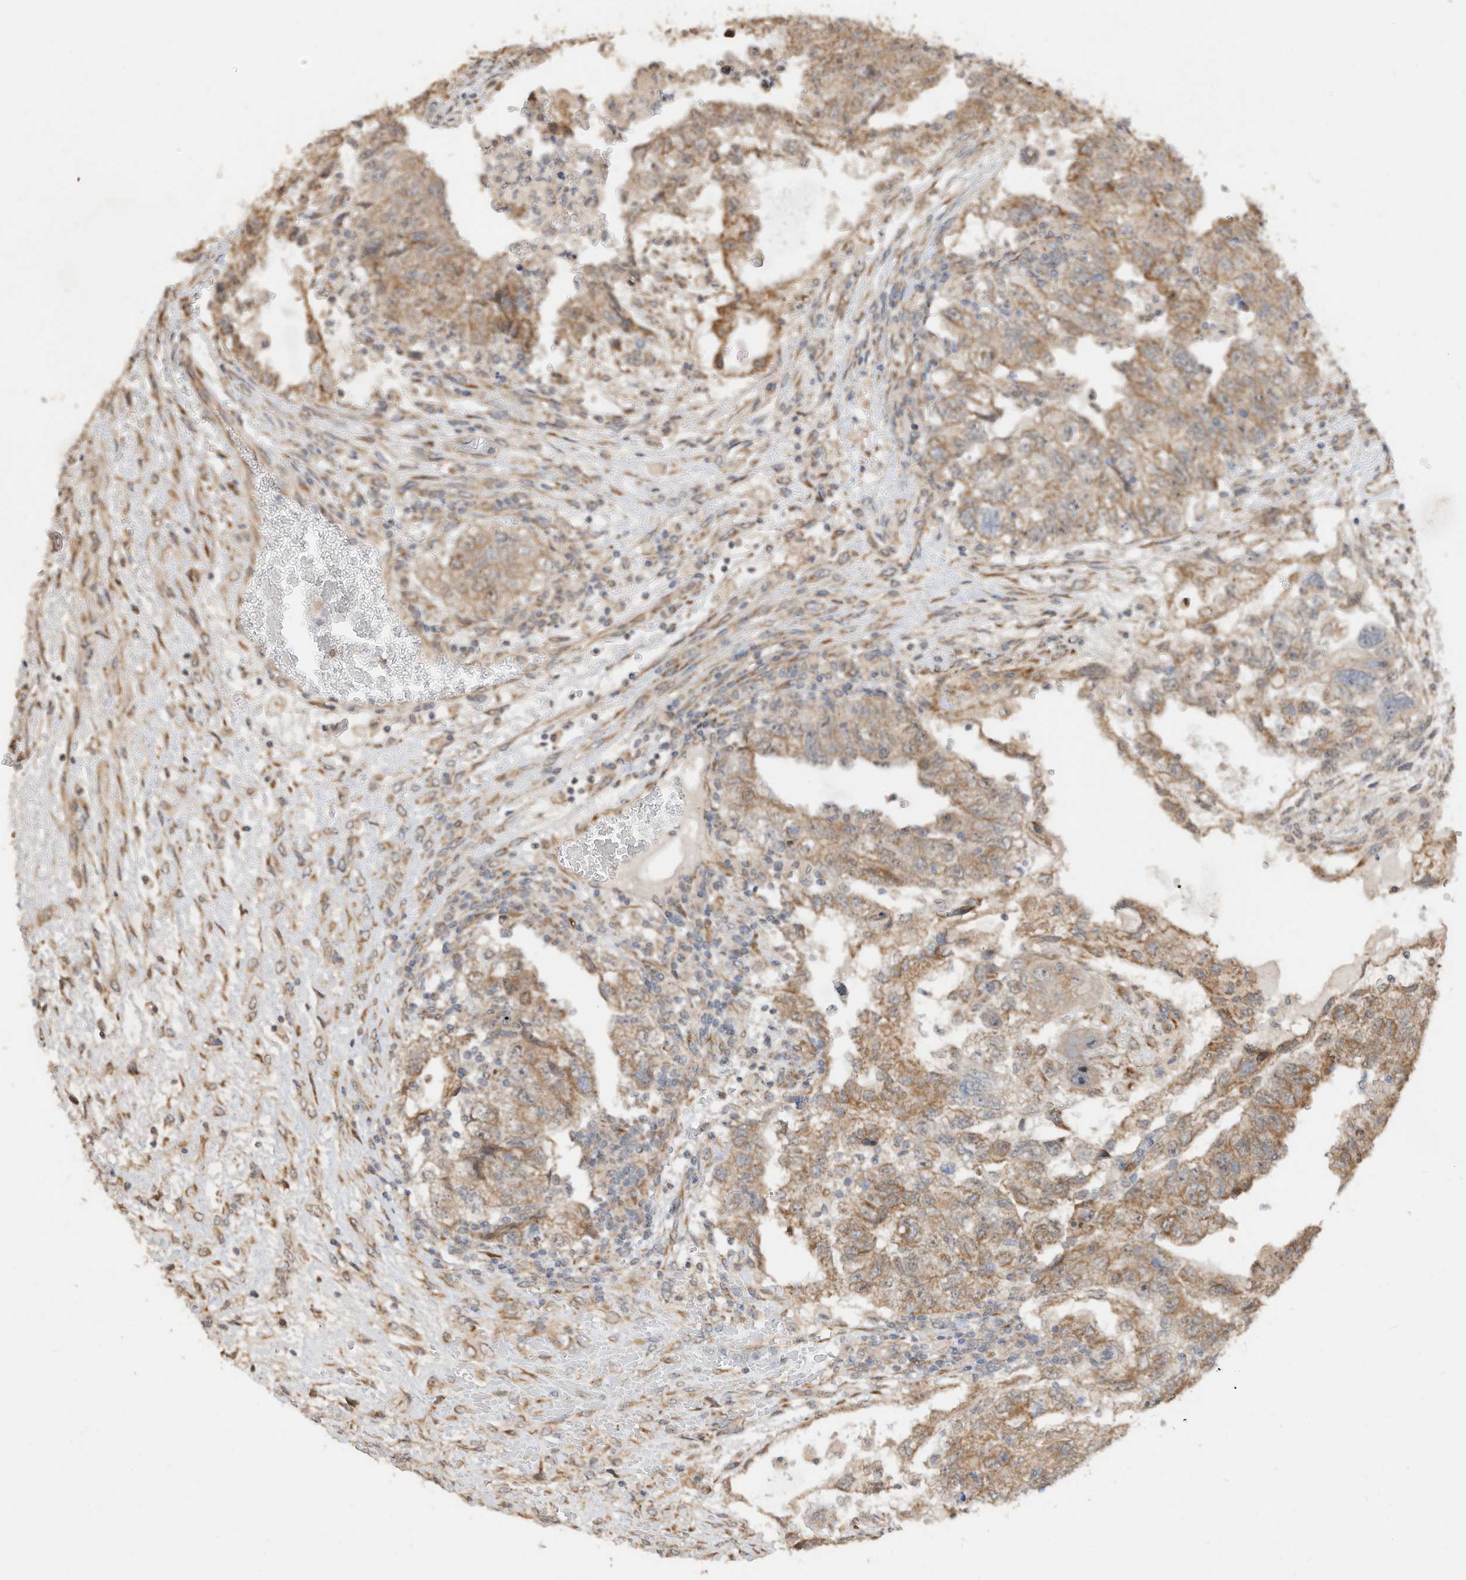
{"staining": {"intensity": "moderate", "quantity": ">75%", "location": "cytoplasmic/membranous"}, "tissue": "testis cancer", "cell_type": "Tumor cells", "image_type": "cancer", "snomed": [{"axis": "morphology", "description": "Carcinoma, Embryonal, NOS"}, {"axis": "topography", "description": "Testis"}], "caption": "Protein staining shows moderate cytoplasmic/membranous staining in approximately >75% of tumor cells in testis cancer (embryonal carcinoma).", "gene": "CAGE1", "patient": {"sex": "male", "age": 36}}